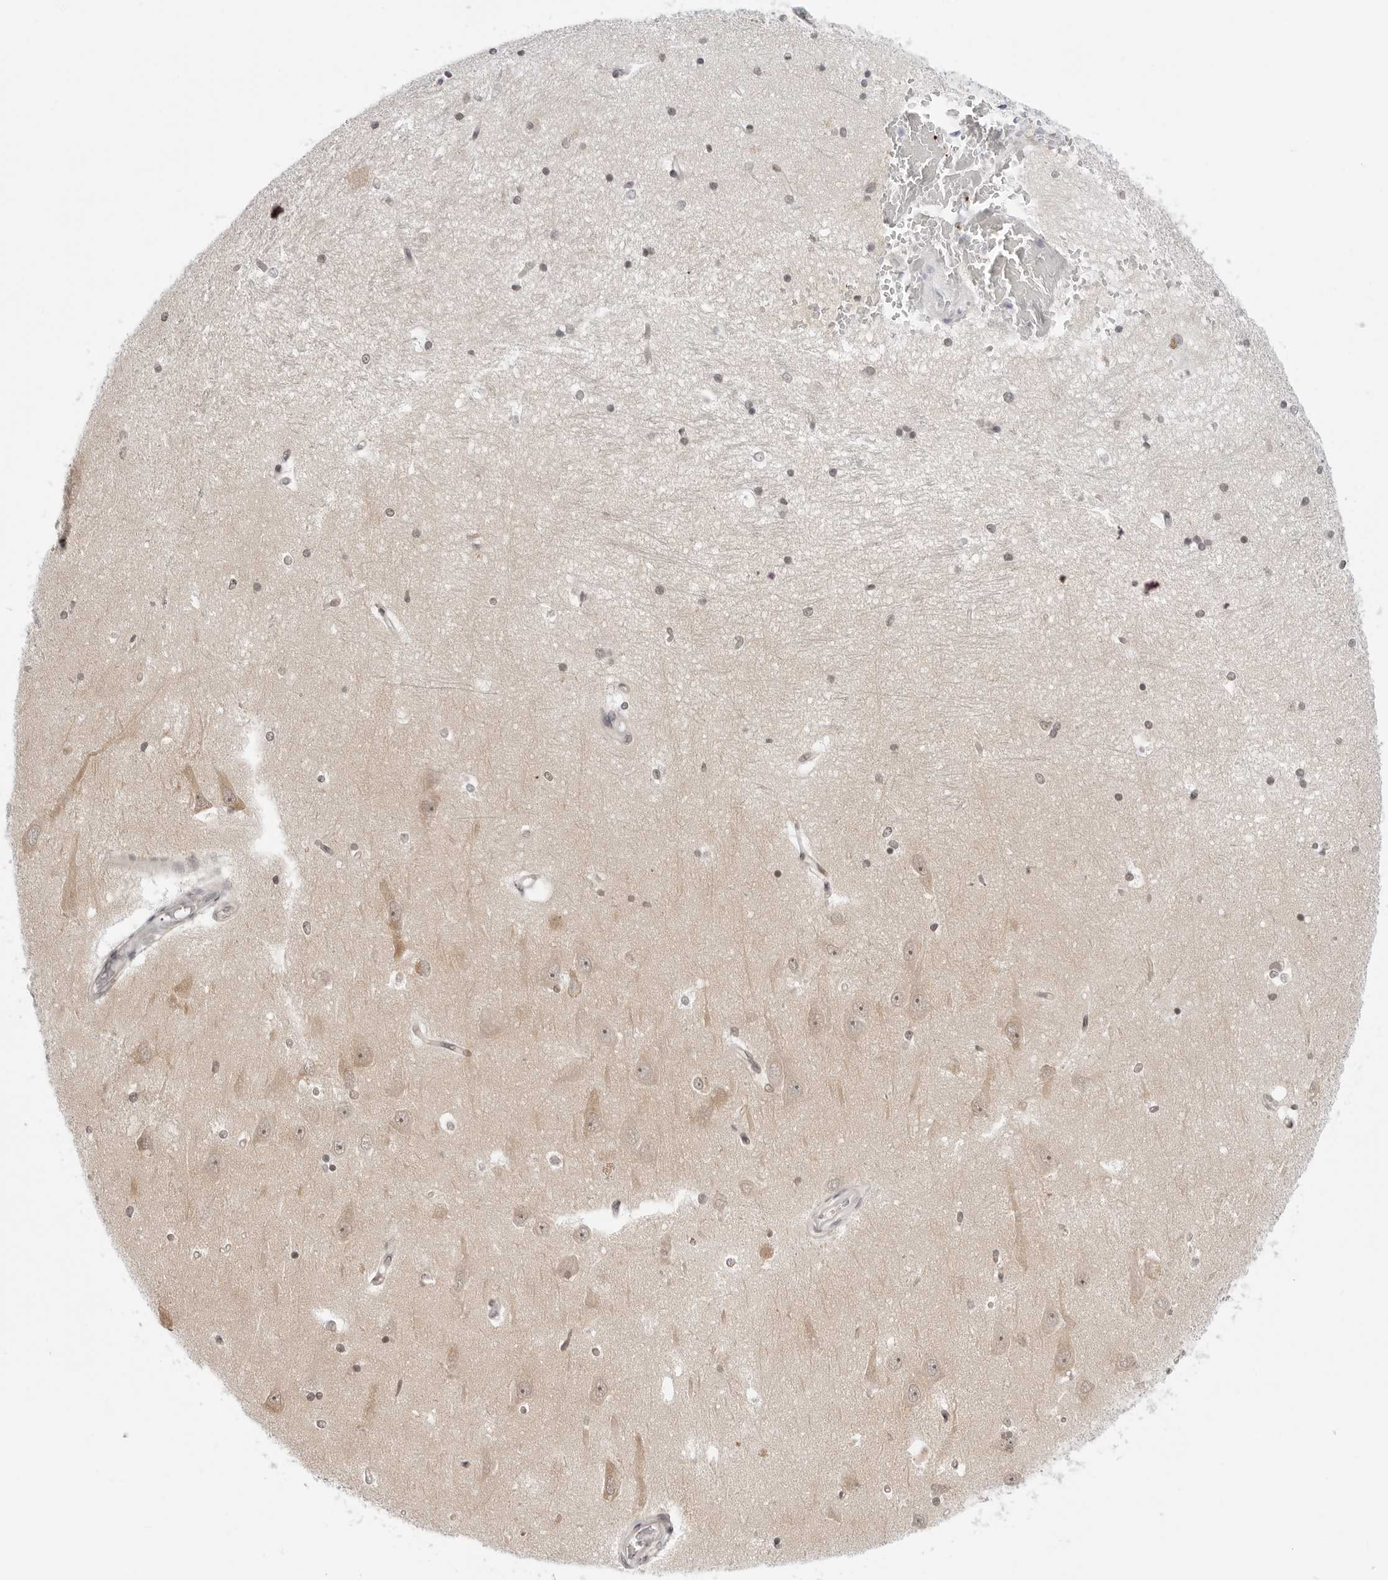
{"staining": {"intensity": "negative", "quantity": "none", "location": "none"}, "tissue": "hippocampus", "cell_type": "Glial cells", "image_type": "normal", "snomed": [{"axis": "morphology", "description": "Normal tissue, NOS"}, {"axis": "topography", "description": "Hippocampus"}], "caption": "Glial cells show no significant protein staining in normal hippocampus. The staining was performed using DAB (3,3'-diaminobenzidine) to visualize the protein expression in brown, while the nuclei were stained in blue with hematoxylin (Magnification: 20x).", "gene": "PPP2R5C", "patient": {"sex": "male", "age": 45}}